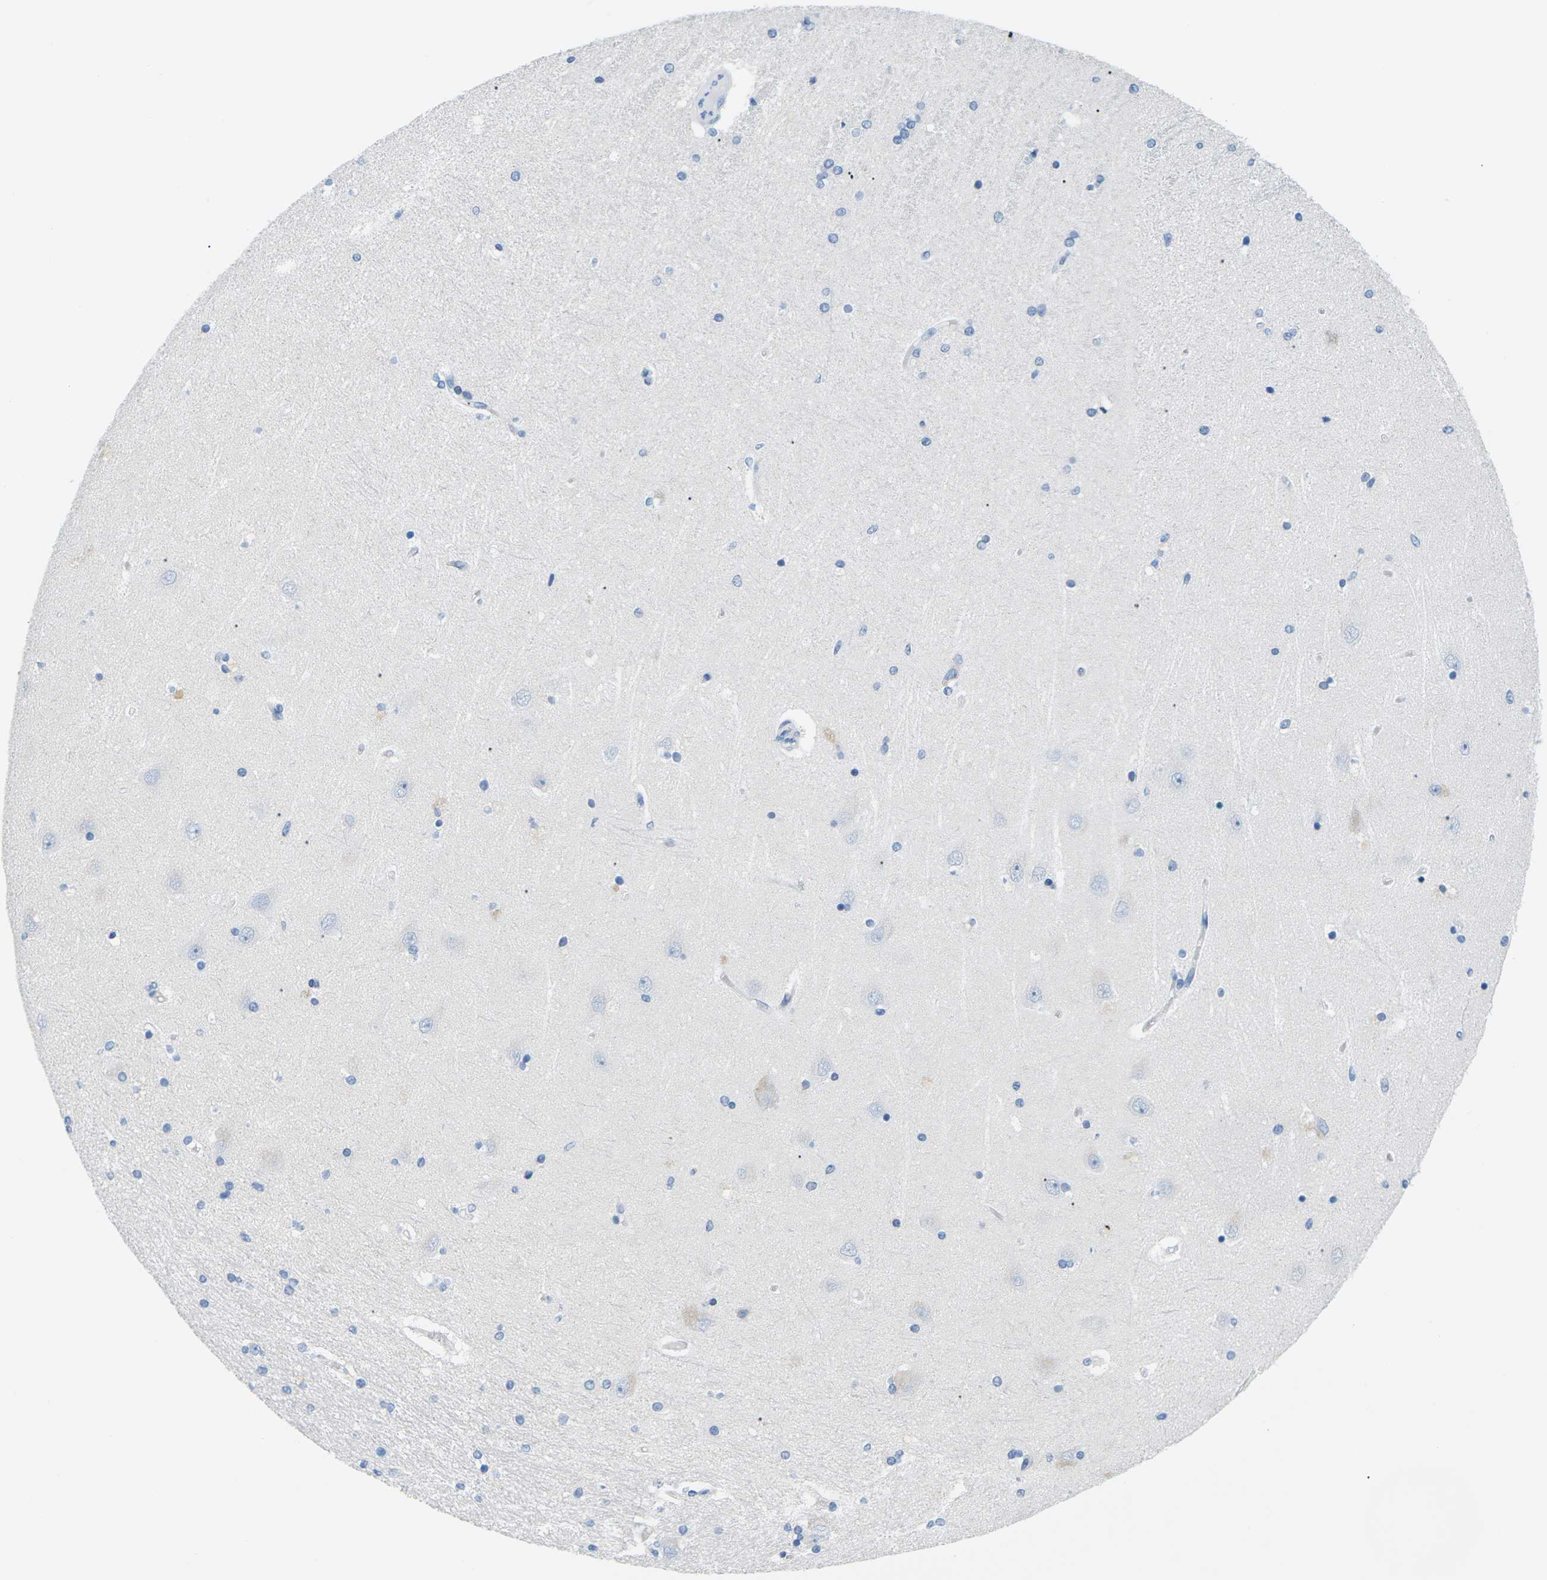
{"staining": {"intensity": "negative", "quantity": "none", "location": "none"}, "tissue": "hippocampus", "cell_type": "Glial cells", "image_type": "normal", "snomed": [{"axis": "morphology", "description": "Normal tissue, NOS"}, {"axis": "topography", "description": "Hippocampus"}], "caption": "Benign hippocampus was stained to show a protein in brown. There is no significant staining in glial cells. (Stains: DAB immunohistochemistry (IHC) with hematoxylin counter stain, Microscopy: brightfield microscopy at high magnification).", "gene": "SLC12A1", "patient": {"sex": "female", "age": 54}}